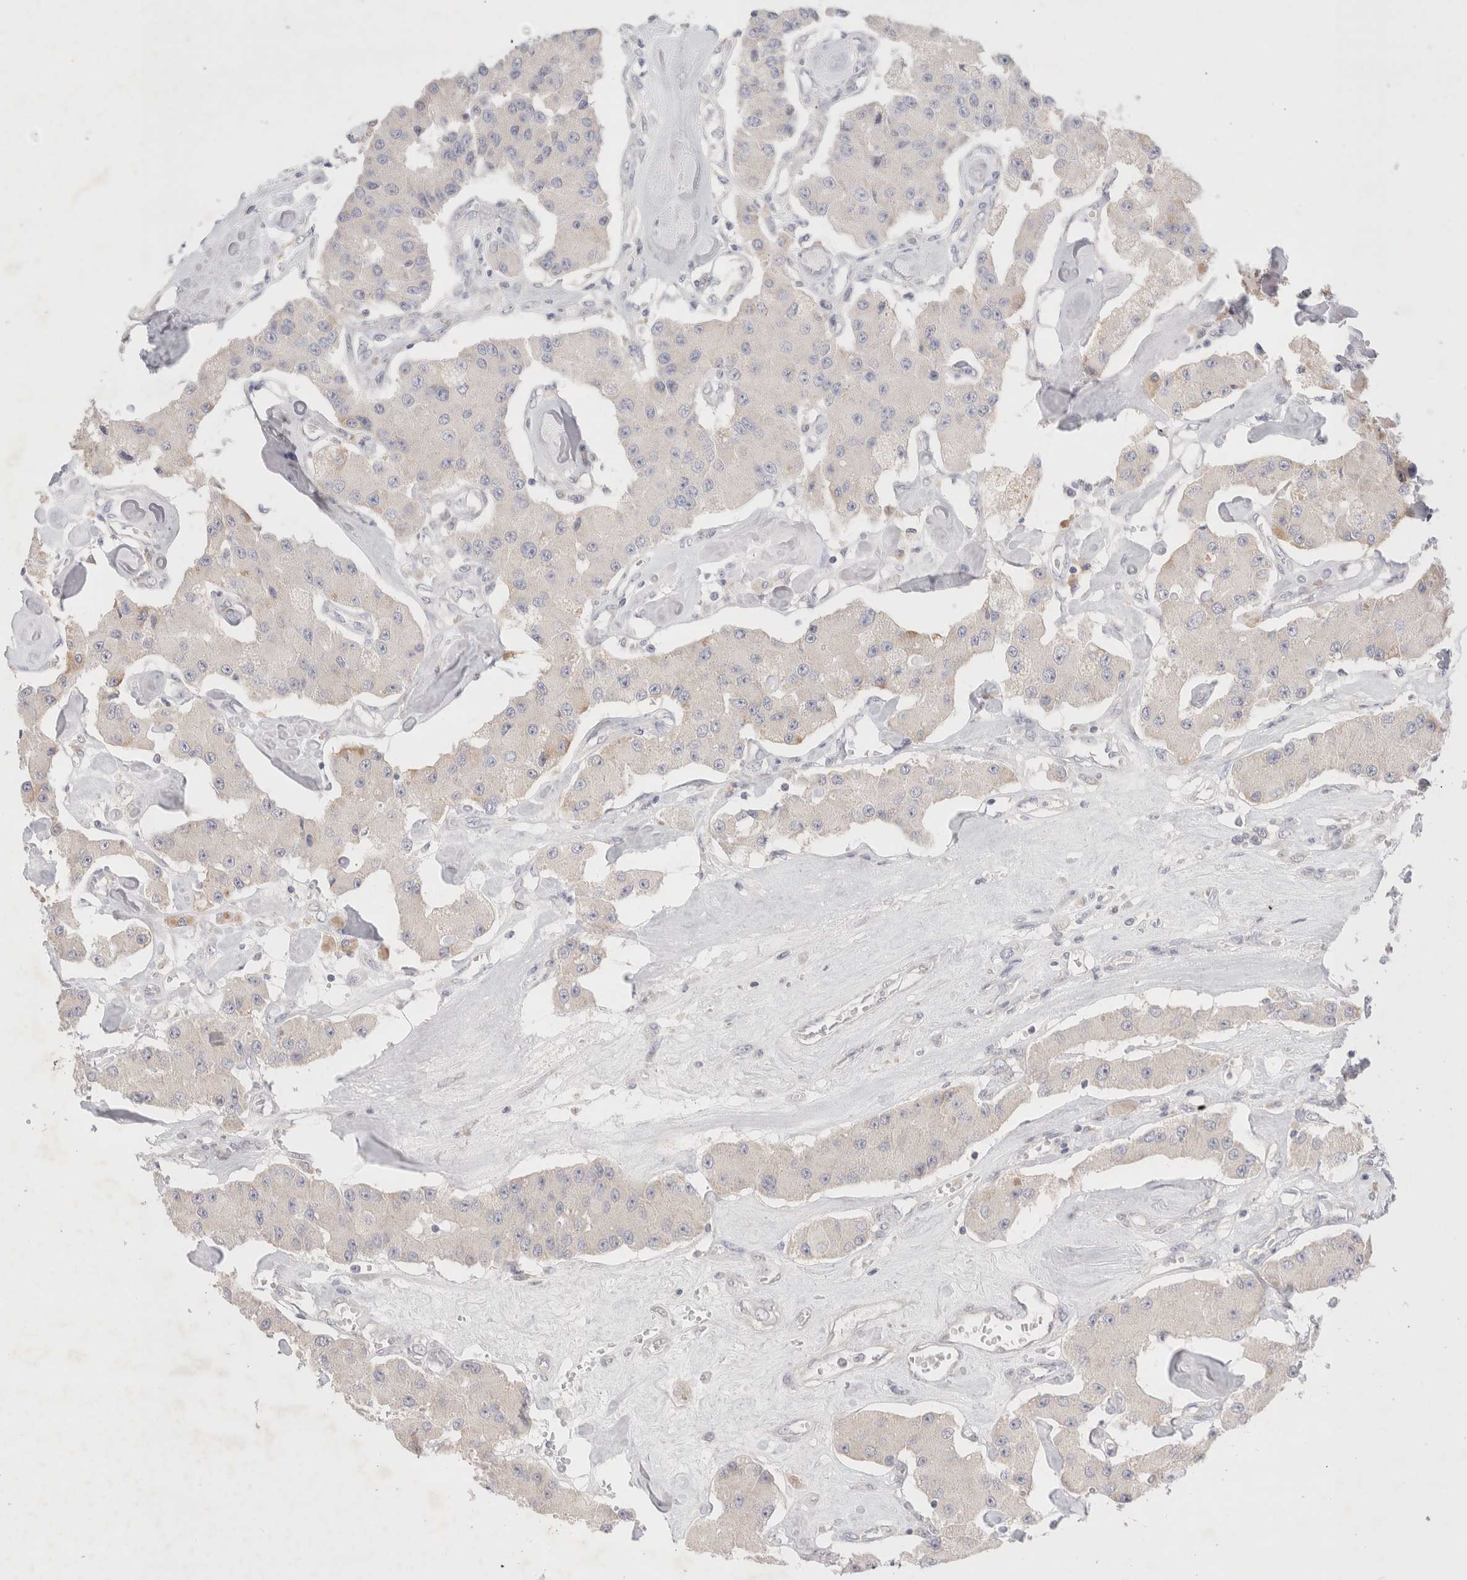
{"staining": {"intensity": "negative", "quantity": "none", "location": "none"}, "tissue": "carcinoid", "cell_type": "Tumor cells", "image_type": "cancer", "snomed": [{"axis": "morphology", "description": "Carcinoid, malignant, NOS"}, {"axis": "topography", "description": "Pancreas"}], "caption": "Carcinoid (malignant) was stained to show a protein in brown. There is no significant expression in tumor cells. (DAB (3,3'-diaminobenzidine) immunohistochemistry visualized using brightfield microscopy, high magnification).", "gene": "SPATA20", "patient": {"sex": "male", "age": 41}}